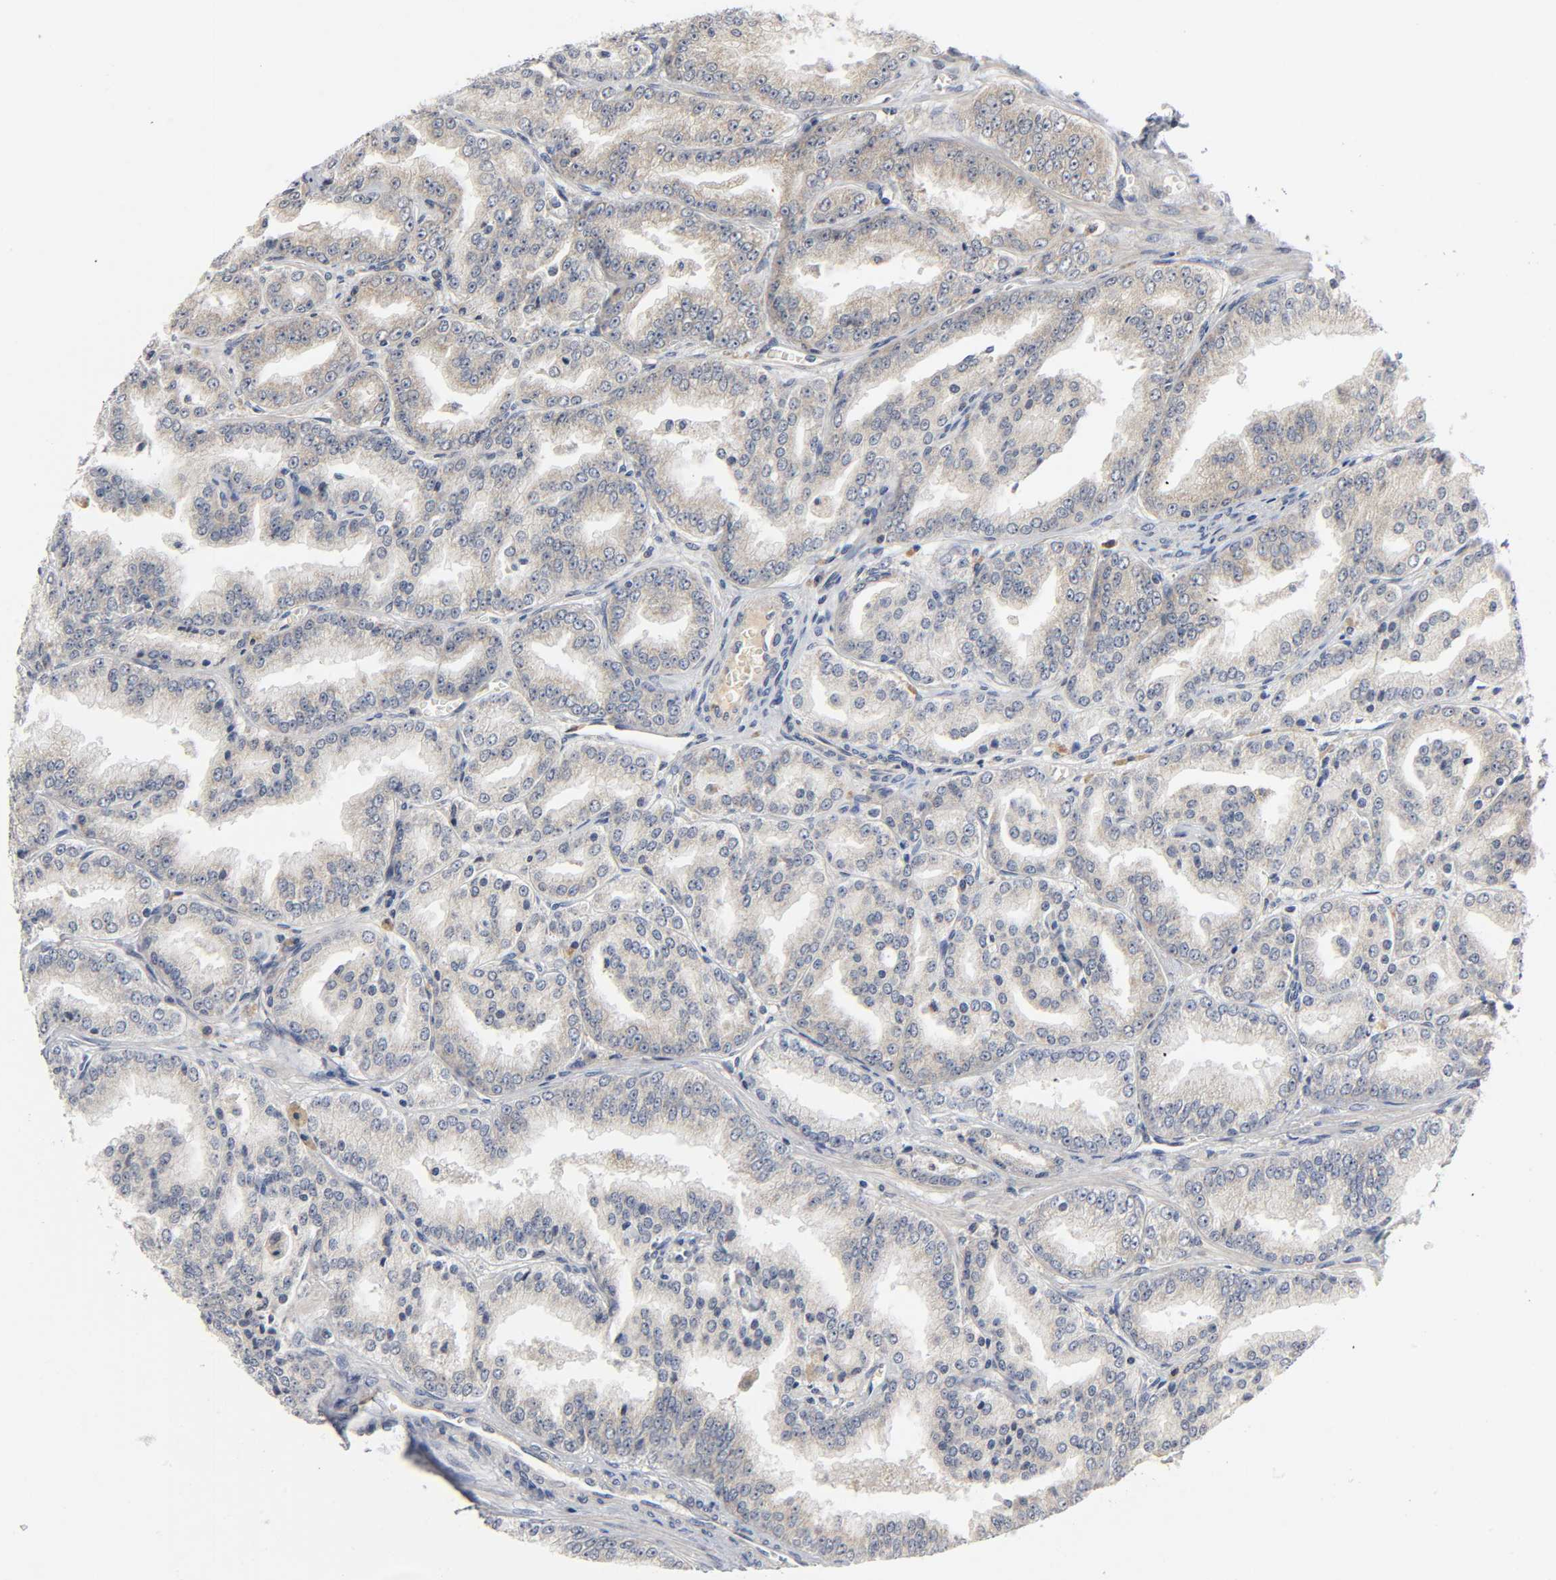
{"staining": {"intensity": "weak", "quantity": "<25%", "location": "cytoplasmic/membranous"}, "tissue": "prostate cancer", "cell_type": "Tumor cells", "image_type": "cancer", "snomed": [{"axis": "morphology", "description": "Adenocarcinoma, High grade"}, {"axis": "topography", "description": "Prostate"}], "caption": "A histopathology image of prostate cancer stained for a protein reveals no brown staining in tumor cells.", "gene": "NRP1", "patient": {"sex": "male", "age": 61}}